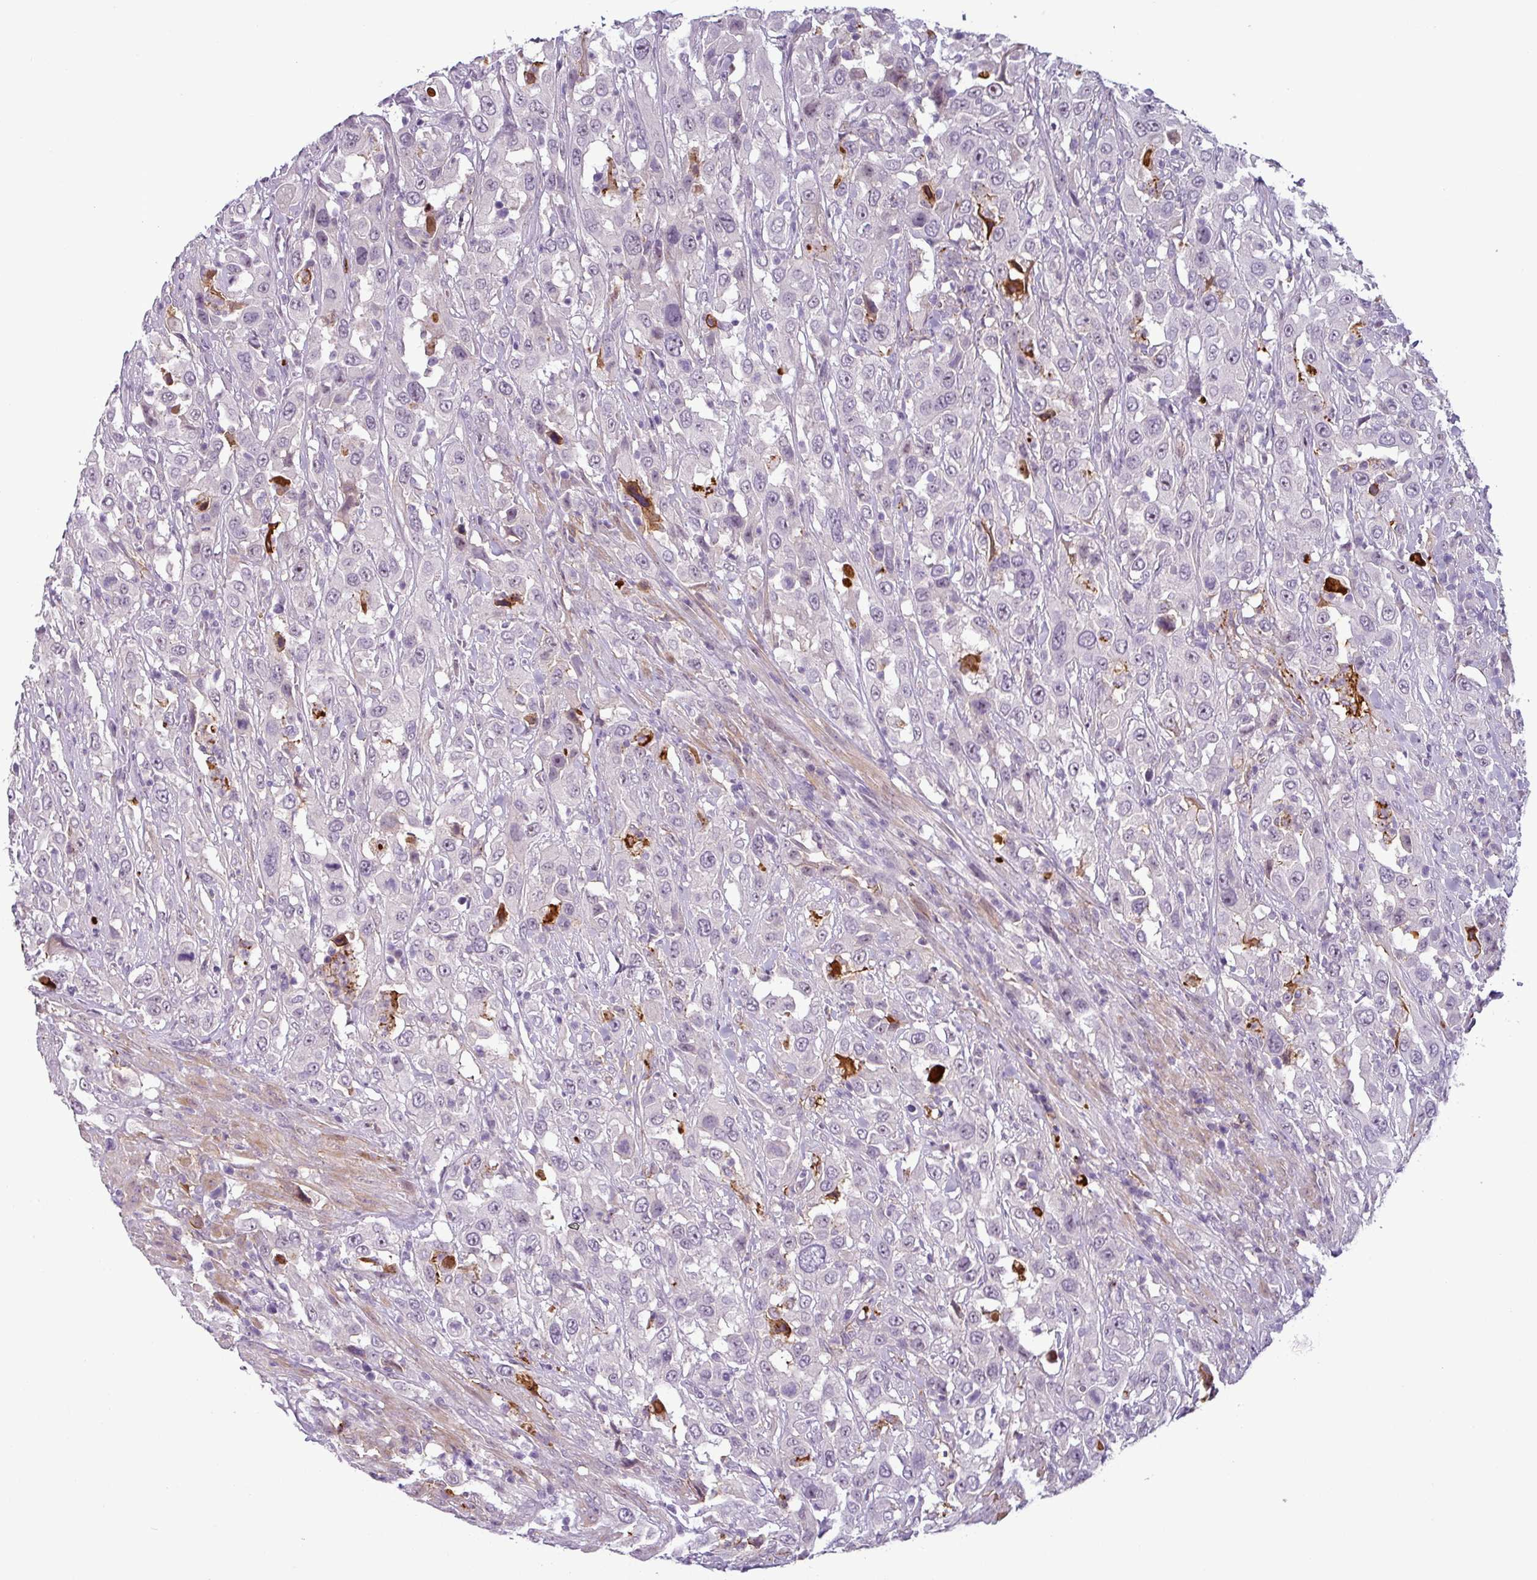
{"staining": {"intensity": "negative", "quantity": "none", "location": "none"}, "tissue": "urothelial cancer", "cell_type": "Tumor cells", "image_type": "cancer", "snomed": [{"axis": "morphology", "description": "Urothelial carcinoma, High grade"}, {"axis": "topography", "description": "Urinary bladder"}], "caption": "Tumor cells show no significant expression in high-grade urothelial carcinoma.", "gene": "APOC1", "patient": {"sex": "male", "age": 61}}